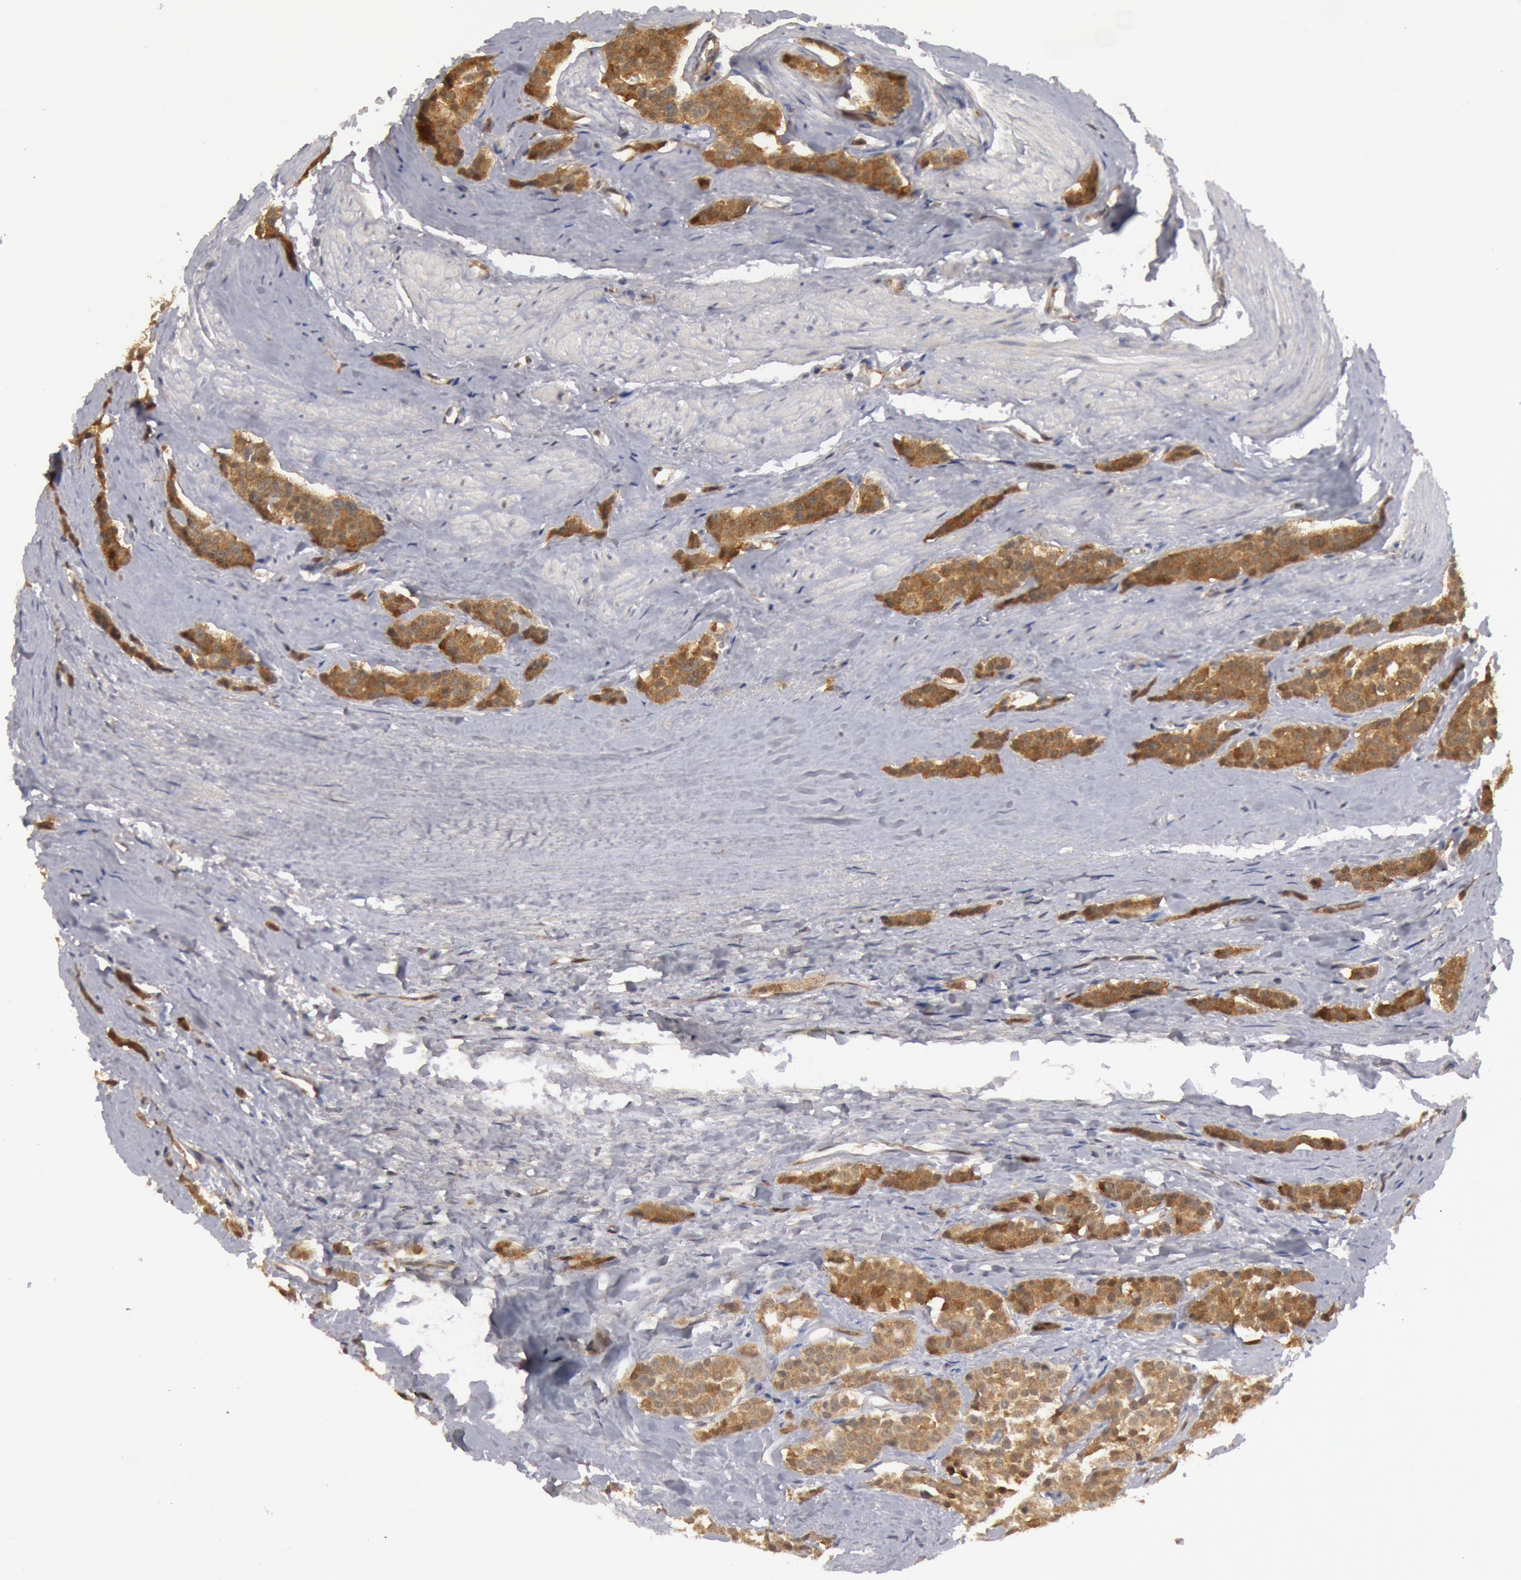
{"staining": {"intensity": "moderate", "quantity": ">75%", "location": "cytoplasmic/membranous"}, "tissue": "carcinoid", "cell_type": "Tumor cells", "image_type": "cancer", "snomed": [{"axis": "morphology", "description": "Carcinoid, malignant, NOS"}, {"axis": "topography", "description": "Small intestine"}], "caption": "Malignant carcinoid stained with a protein marker displays moderate staining in tumor cells.", "gene": "DNAJA1", "patient": {"sex": "male", "age": 60}}